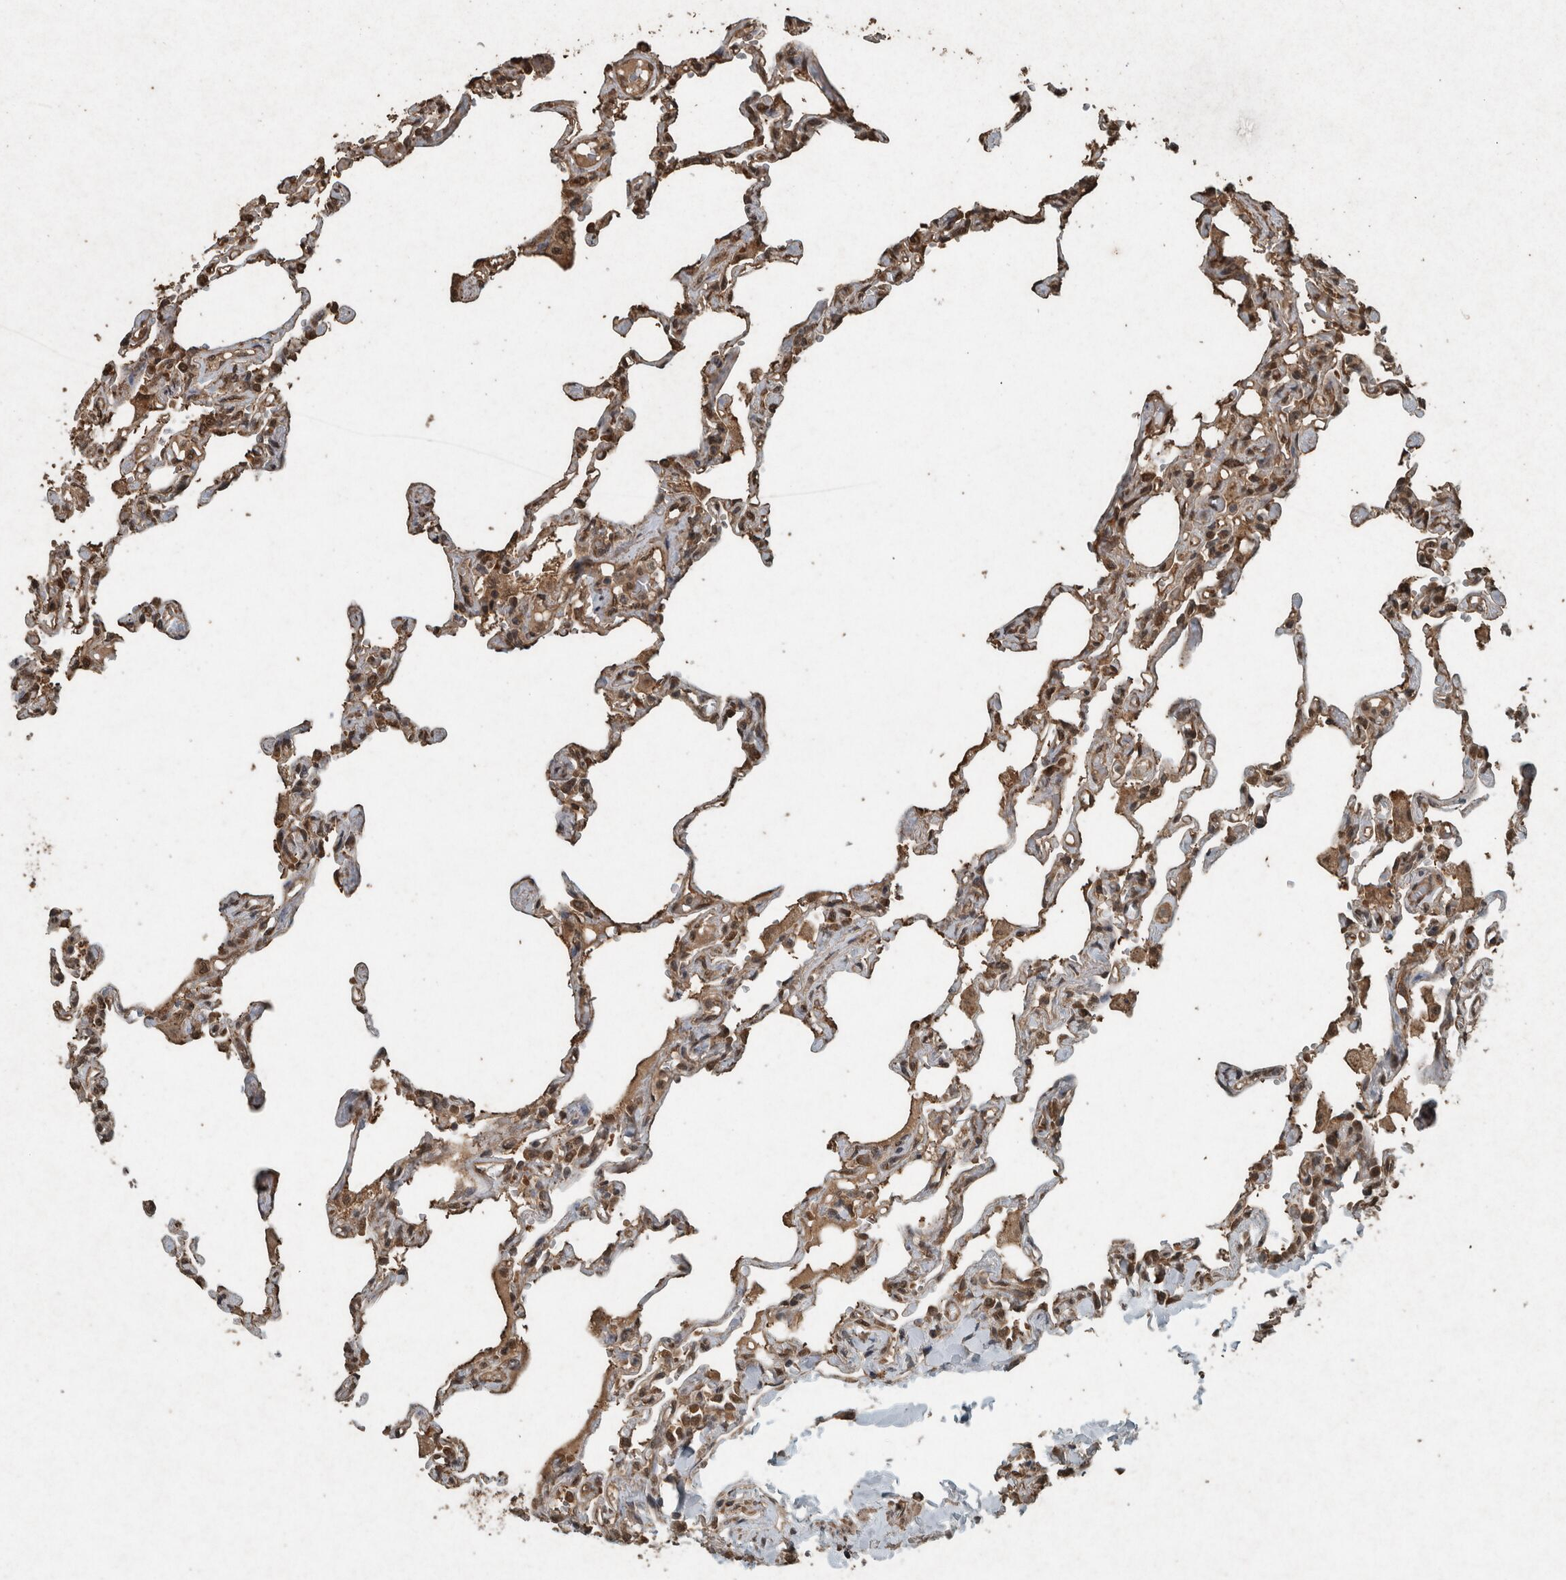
{"staining": {"intensity": "moderate", "quantity": ">75%", "location": "cytoplasmic/membranous,nuclear"}, "tissue": "lung", "cell_type": "Alveolar cells", "image_type": "normal", "snomed": [{"axis": "morphology", "description": "Normal tissue, NOS"}, {"axis": "topography", "description": "Lung"}], "caption": "This micrograph reveals immunohistochemistry staining of unremarkable human lung, with medium moderate cytoplasmic/membranous,nuclear expression in approximately >75% of alveolar cells.", "gene": "ARHGEF12", "patient": {"sex": "male", "age": 21}}